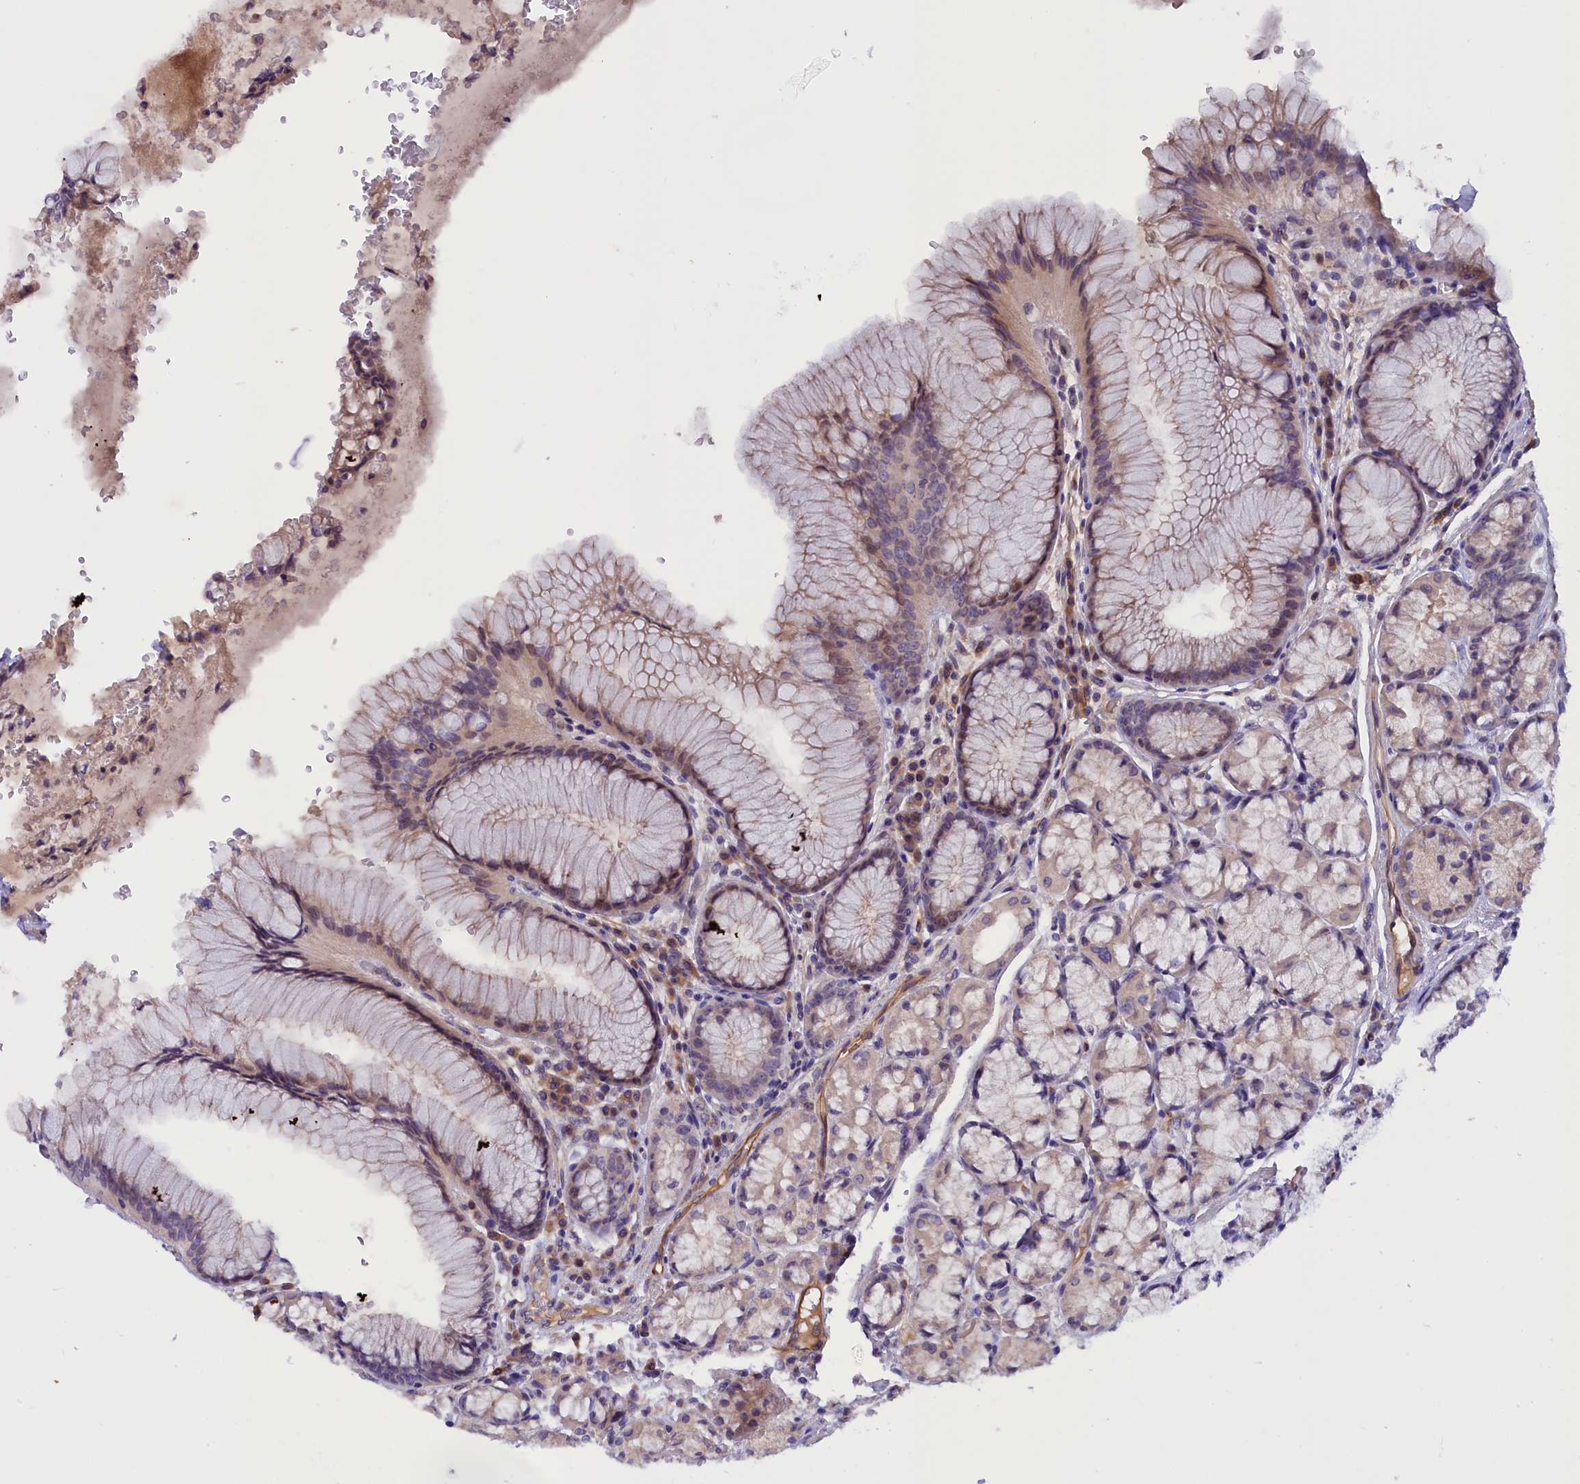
{"staining": {"intensity": "weak", "quantity": "25%-75%", "location": "cytoplasmic/membranous"}, "tissue": "stomach", "cell_type": "Glandular cells", "image_type": "normal", "snomed": [{"axis": "morphology", "description": "Normal tissue, NOS"}, {"axis": "topography", "description": "Stomach"}], "caption": "Glandular cells display low levels of weak cytoplasmic/membranous positivity in about 25%-75% of cells in normal human stomach.", "gene": "CCDC32", "patient": {"sex": "male", "age": 63}}